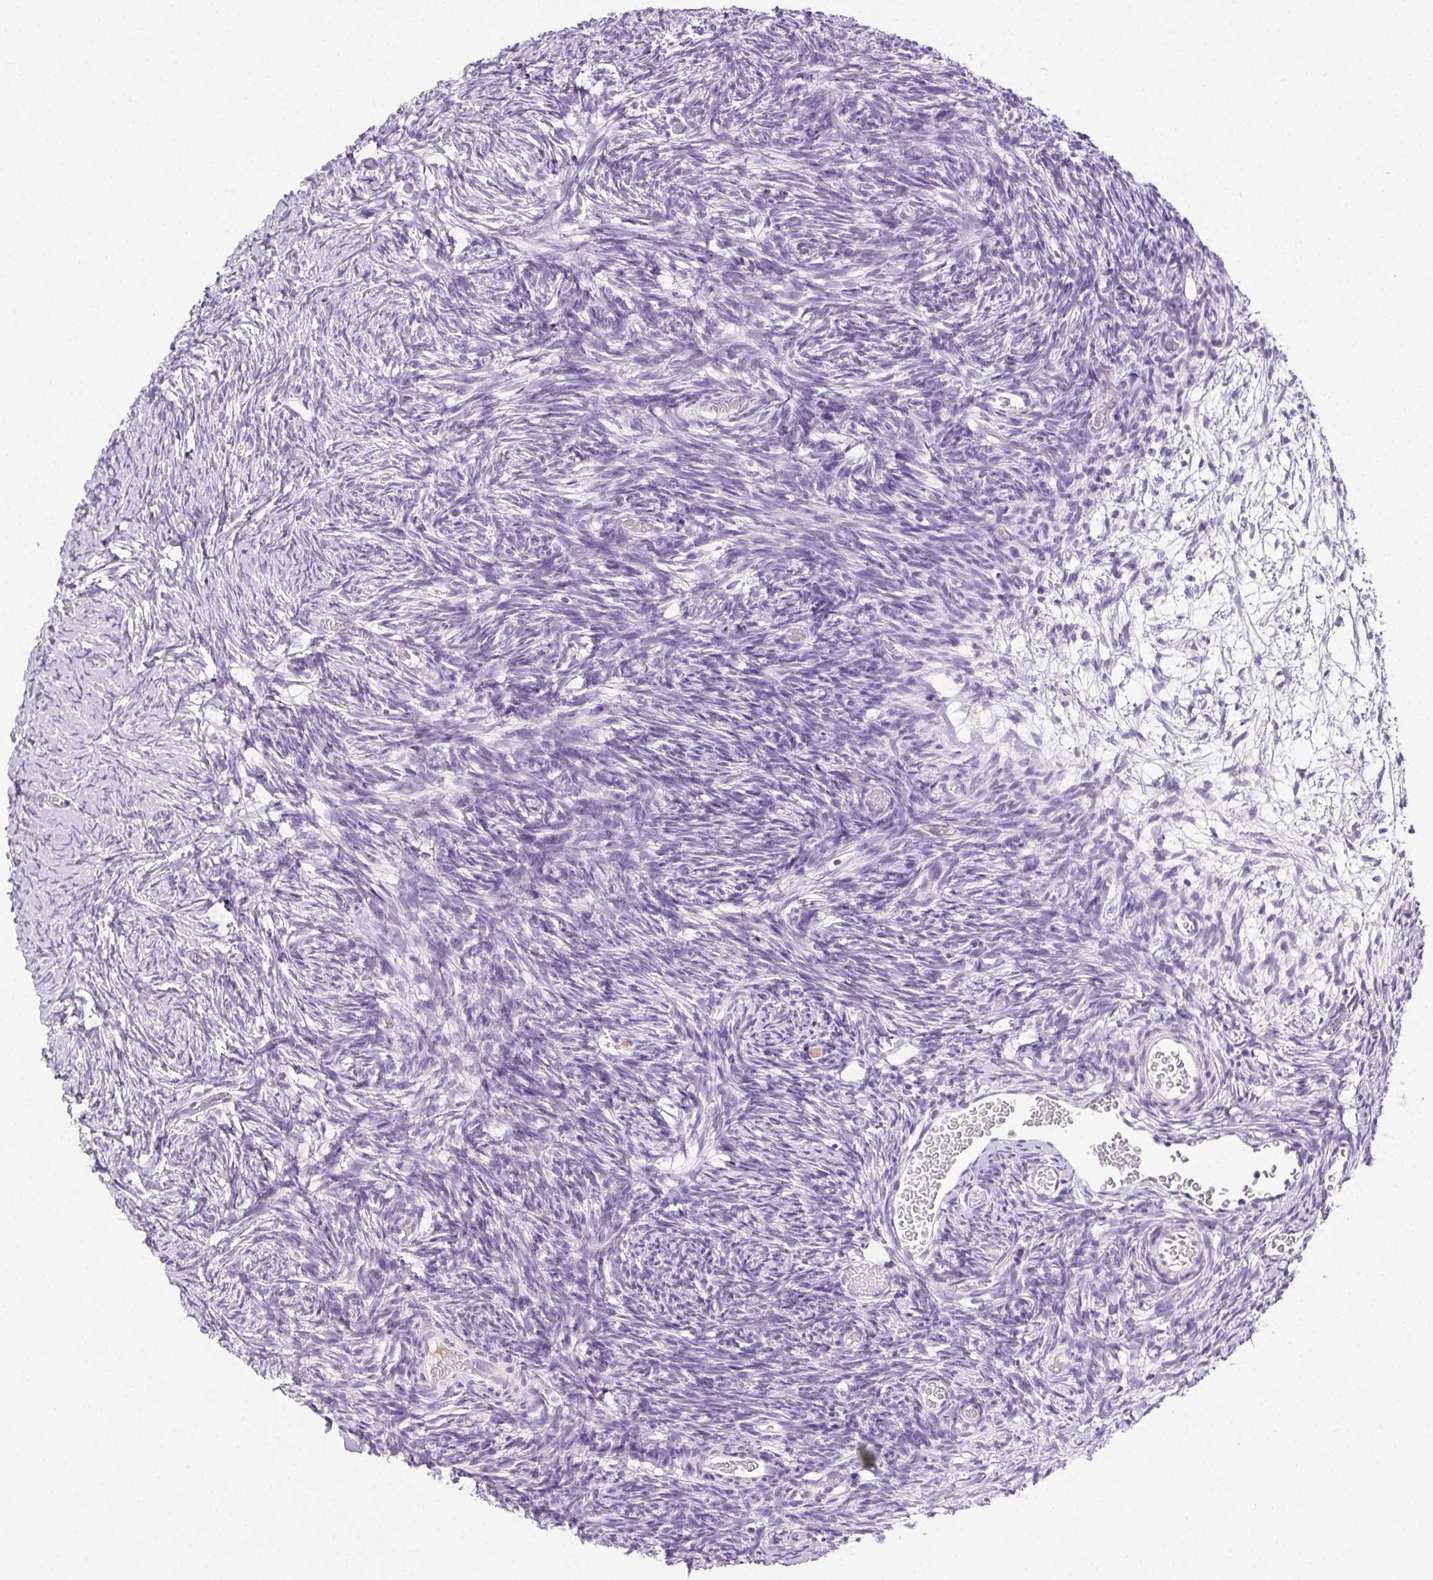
{"staining": {"intensity": "negative", "quantity": "none", "location": "none"}, "tissue": "ovary", "cell_type": "Follicle cells", "image_type": "normal", "snomed": [{"axis": "morphology", "description": "Normal tissue, NOS"}, {"axis": "topography", "description": "Ovary"}], "caption": "IHC photomicrograph of normal ovary stained for a protein (brown), which shows no staining in follicle cells.", "gene": "CLDN10", "patient": {"sex": "female", "age": 39}}